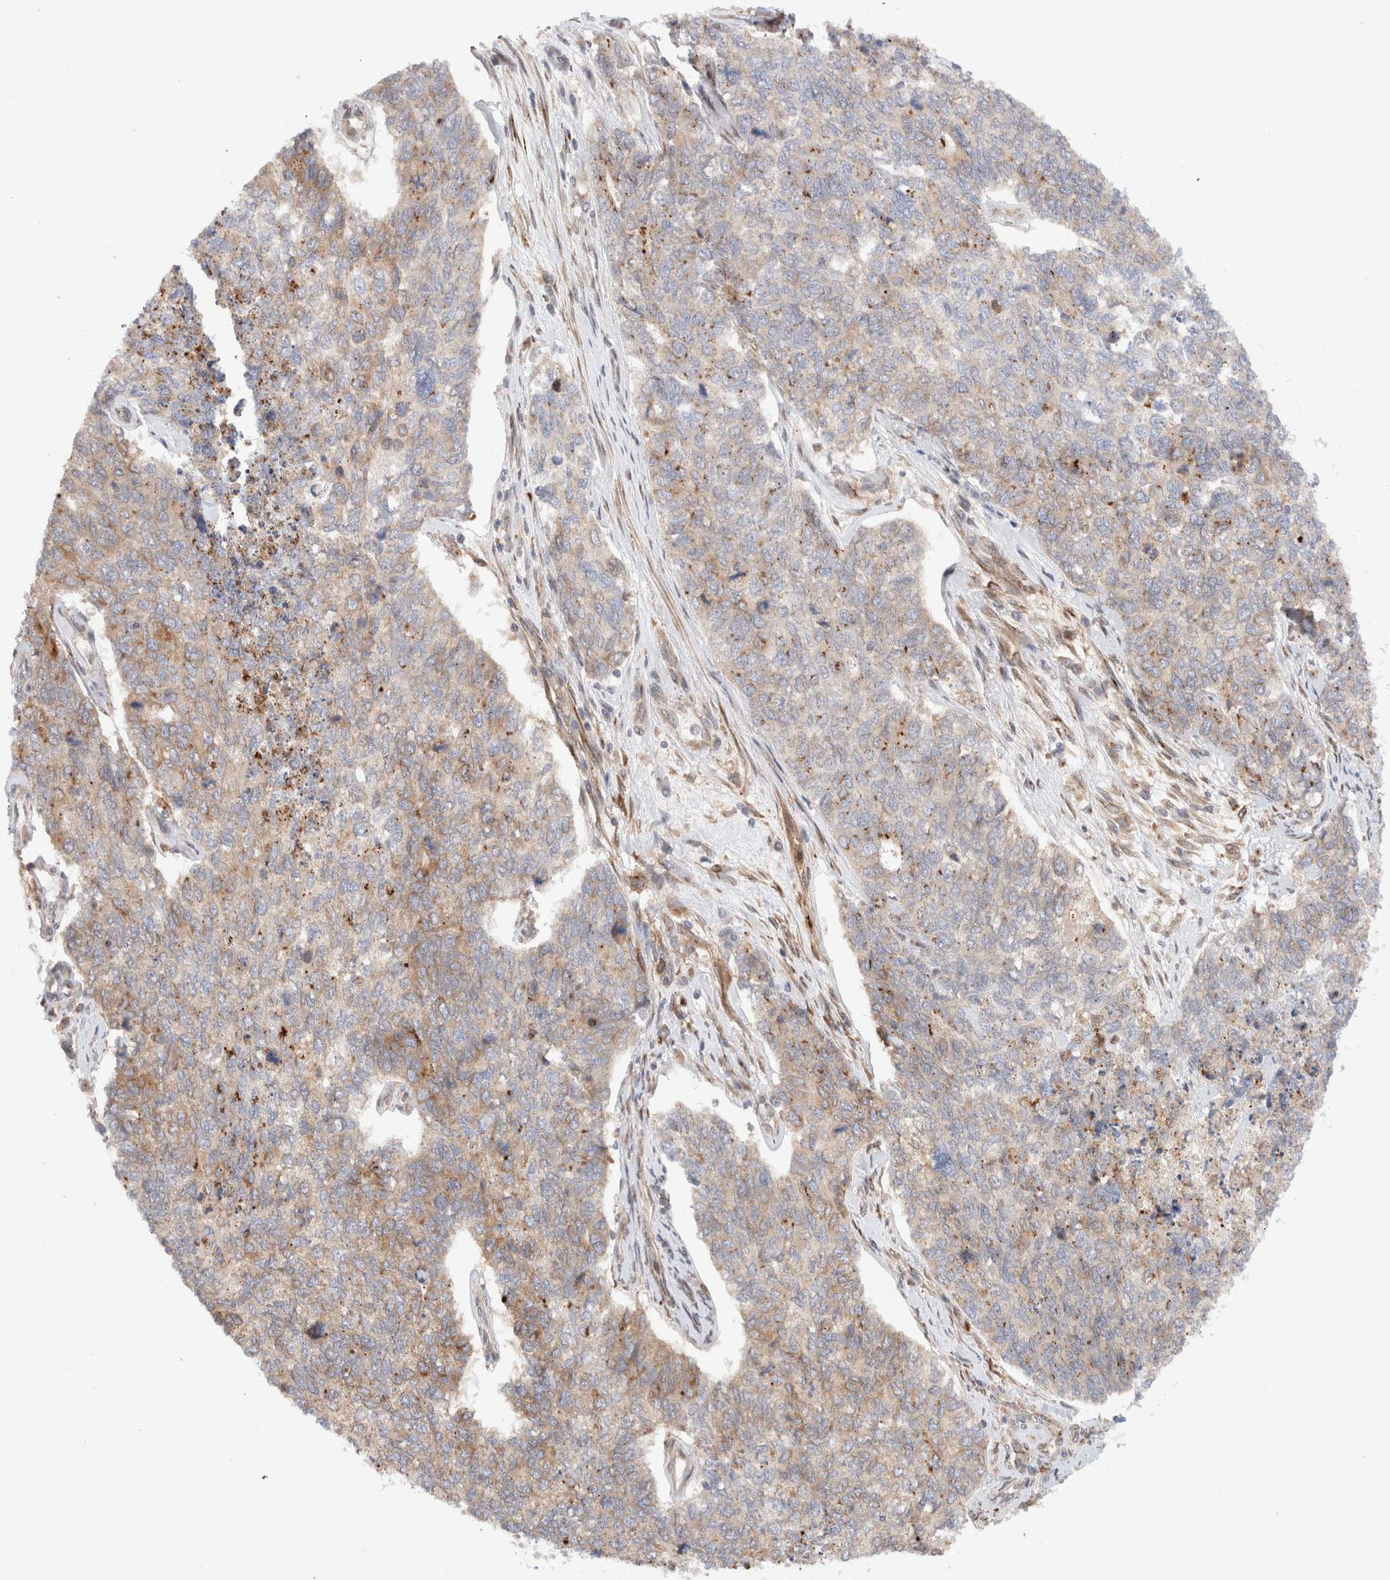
{"staining": {"intensity": "weak", "quantity": ">75%", "location": "cytoplasmic/membranous"}, "tissue": "cervical cancer", "cell_type": "Tumor cells", "image_type": "cancer", "snomed": [{"axis": "morphology", "description": "Squamous cell carcinoma, NOS"}, {"axis": "topography", "description": "Cervix"}], "caption": "Cervical cancer tissue reveals weak cytoplasmic/membranous positivity in about >75% of tumor cells, visualized by immunohistochemistry.", "gene": "GCN1", "patient": {"sex": "female", "age": 63}}